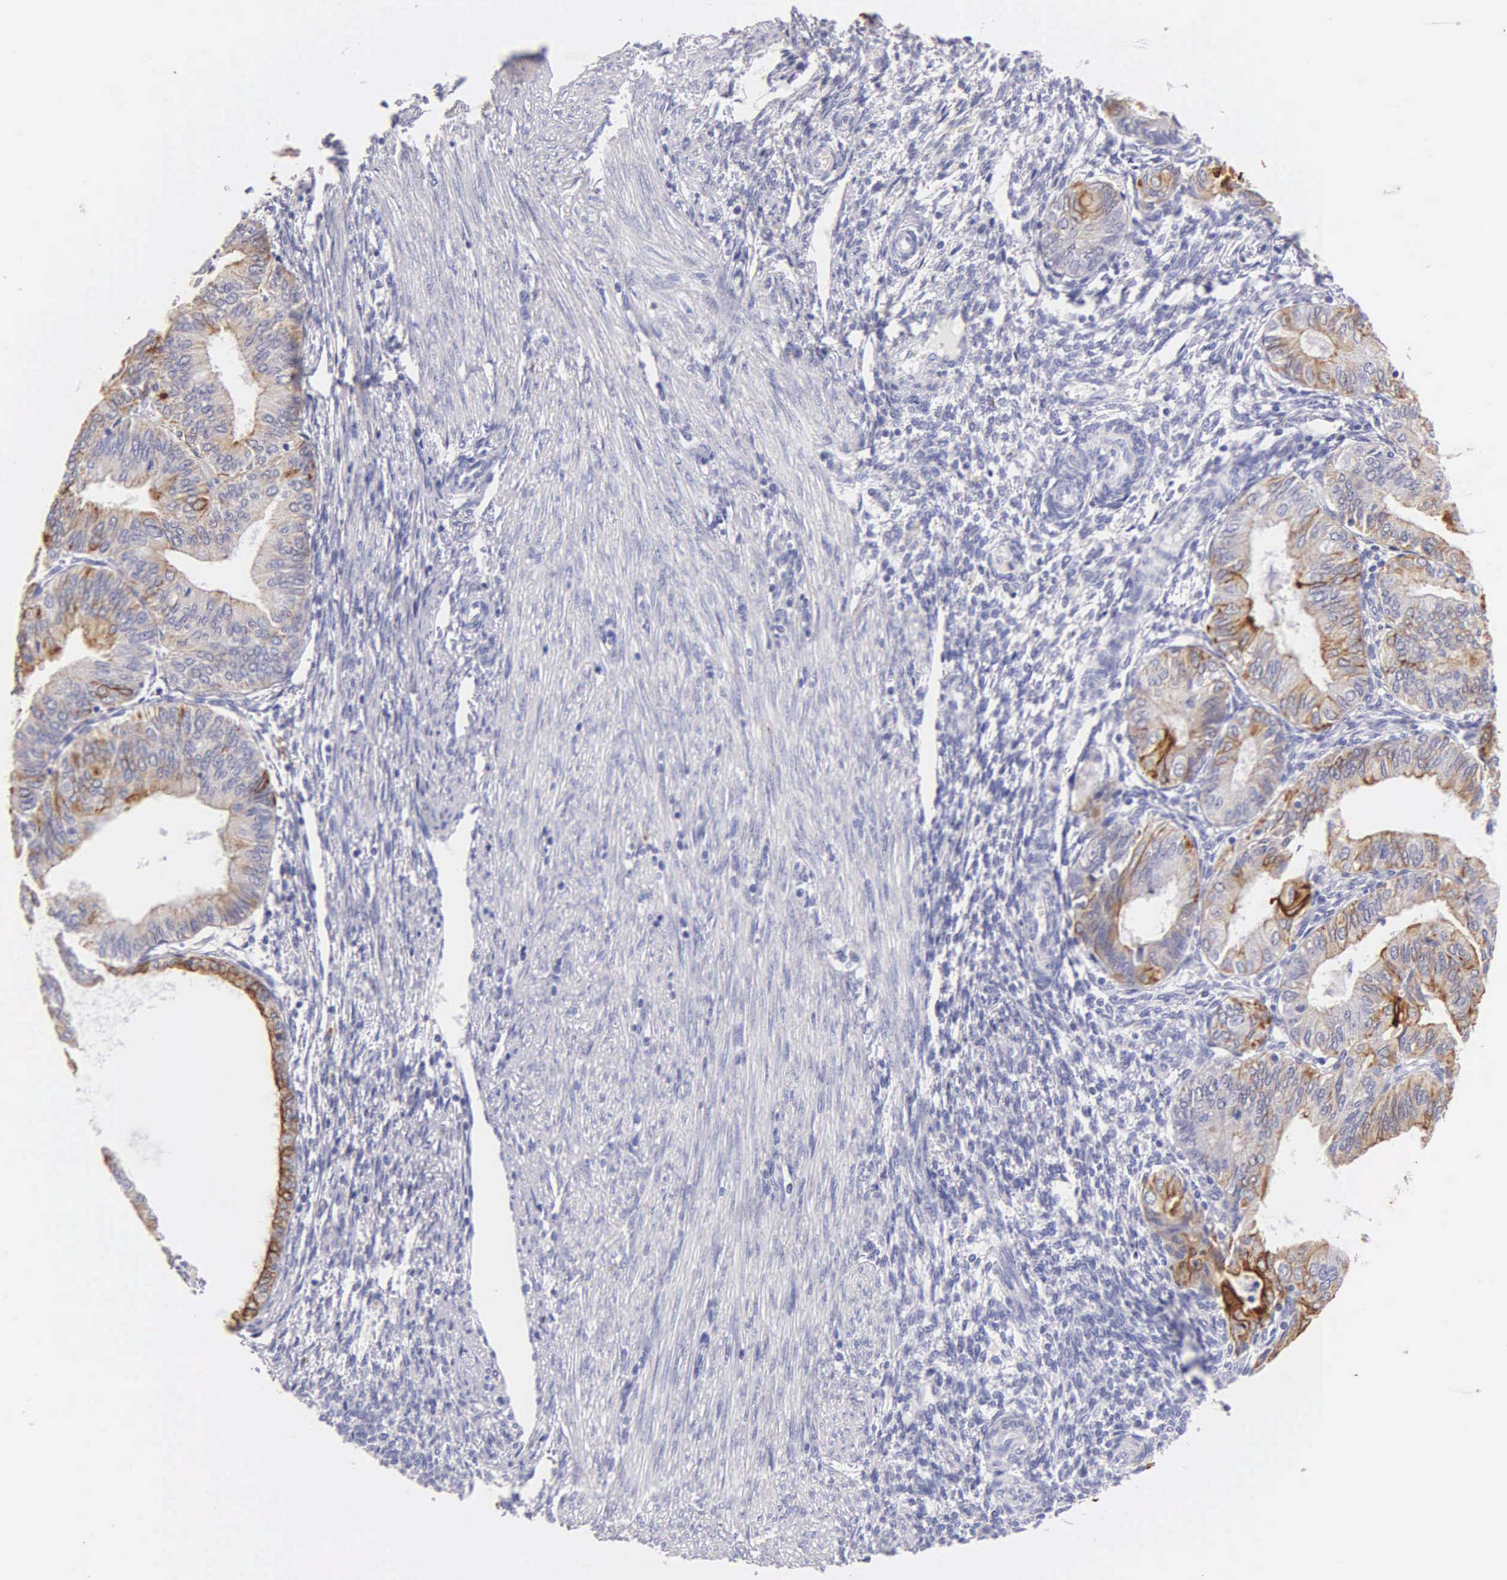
{"staining": {"intensity": "moderate", "quantity": "<25%", "location": "cytoplasmic/membranous"}, "tissue": "endometrial cancer", "cell_type": "Tumor cells", "image_type": "cancer", "snomed": [{"axis": "morphology", "description": "Adenocarcinoma, NOS"}, {"axis": "topography", "description": "Endometrium"}], "caption": "Endometrial cancer stained for a protein shows moderate cytoplasmic/membranous positivity in tumor cells. Nuclei are stained in blue.", "gene": "KRT17", "patient": {"sex": "female", "age": 51}}